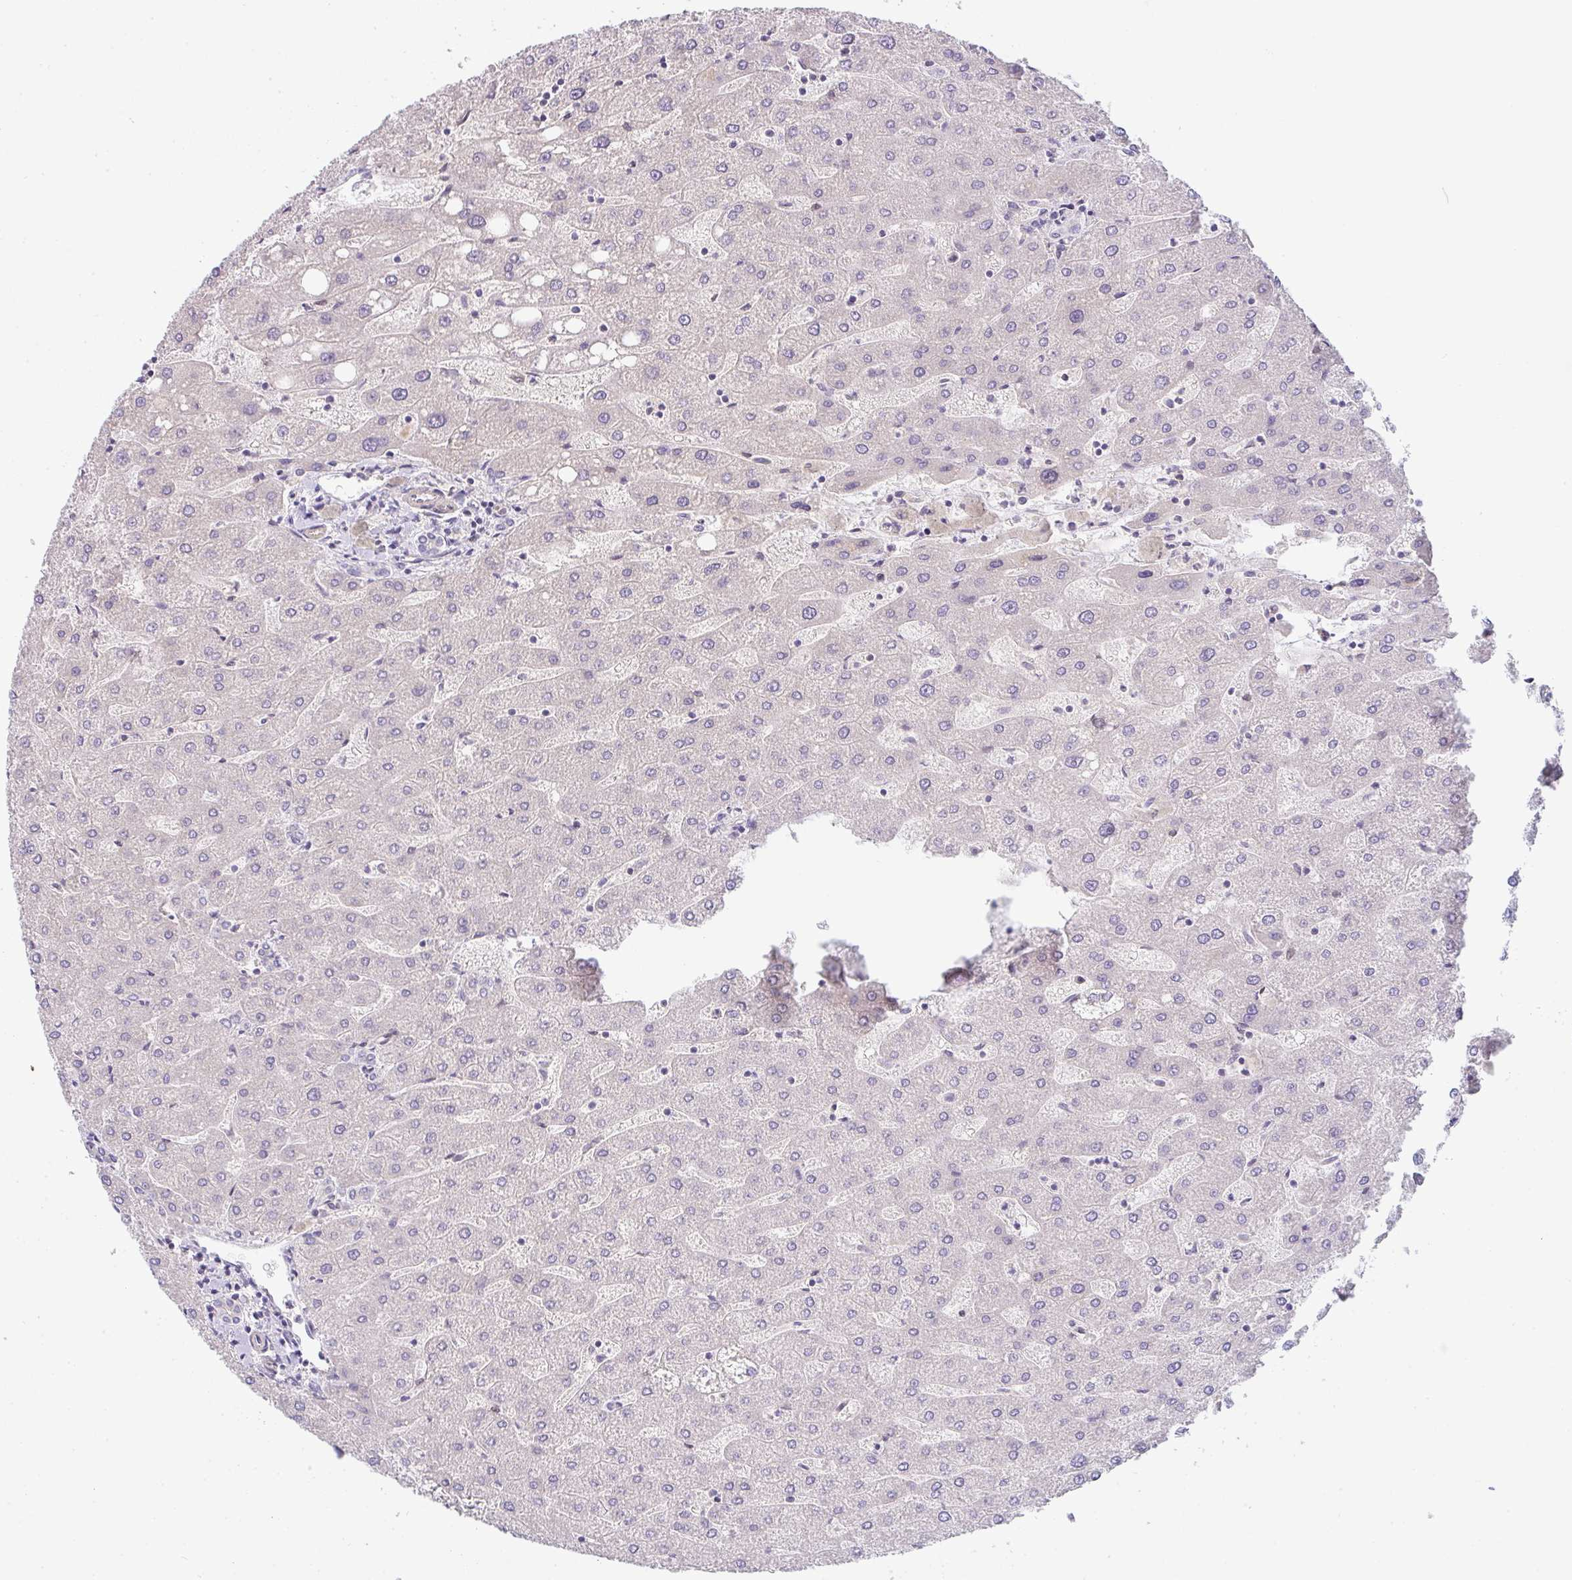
{"staining": {"intensity": "negative", "quantity": "none", "location": "none"}, "tissue": "liver", "cell_type": "Cholangiocytes", "image_type": "normal", "snomed": [{"axis": "morphology", "description": "Normal tissue, NOS"}, {"axis": "topography", "description": "Liver"}], "caption": "This is a image of immunohistochemistry staining of normal liver, which shows no positivity in cholangiocytes.", "gene": "FILIP1", "patient": {"sex": "male", "age": 67}}